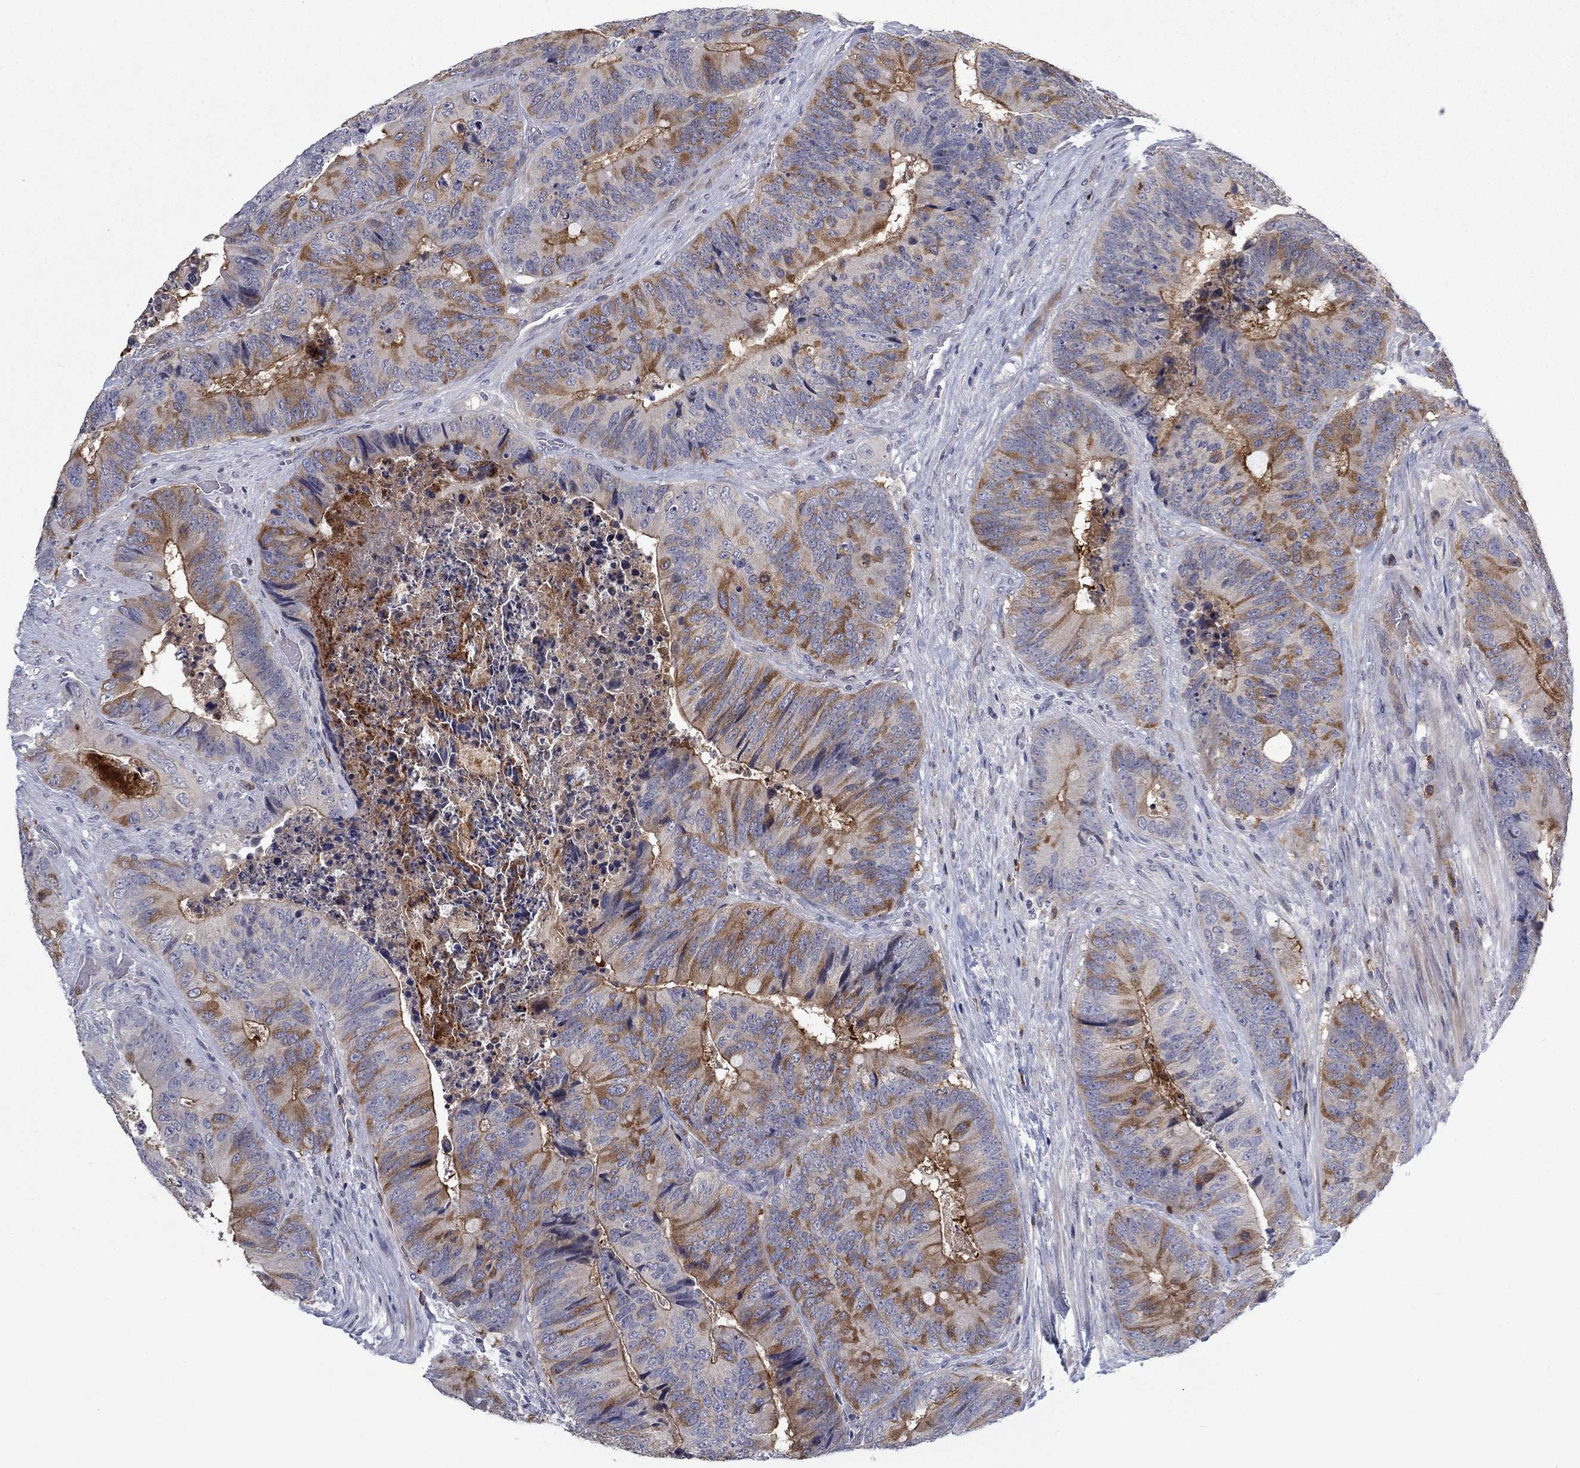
{"staining": {"intensity": "moderate", "quantity": "25%-75%", "location": "cytoplasmic/membranous"}, "tissue": "colorectal cancer", "cell_type": "Tumor cells", "image_type": "cancer", "snomed": [{"axis": "morphology", "description": "Adenocarcinoma, NOS"}, {"axis": "topography", "description": "Colon"}], "caption": "A brown stain highlights moderate cytoplasmic/membranous staining of a protein in adenocarcinoma (colorectal) tumor cells.", "gene": "KIF15", "patient": {"sex": "male", "age": 84}}